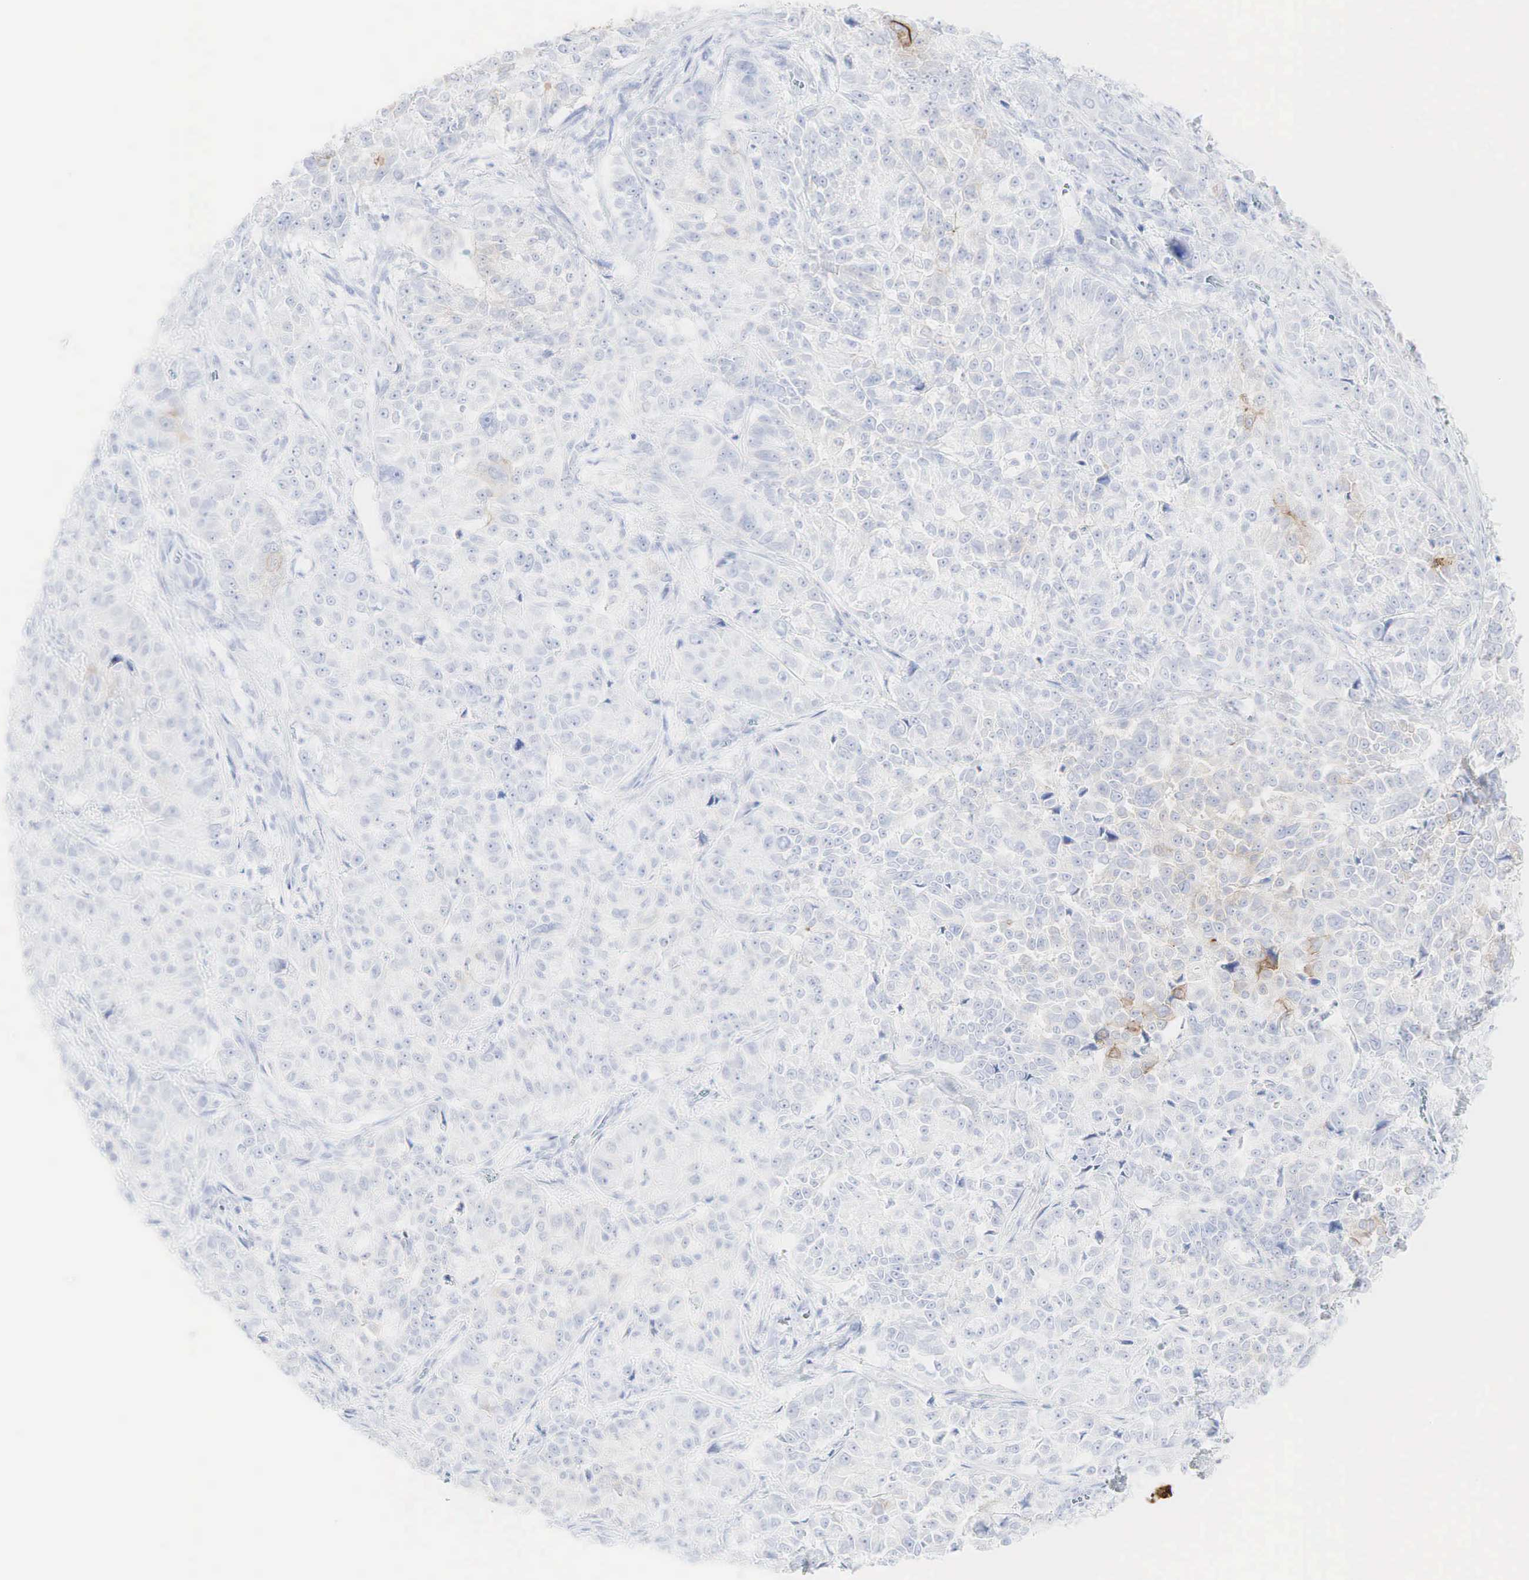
{"staining": {"intensity": "negative", "quantity": "none", "location": "none"}, "tissue": "pancreatic cancer", "cell_type": "Tumor cells", "image_type": "cancer", "snomed": [{"axis": "morphology", "description": "Adenocarcinoma, NOS"}, {"axis": "topography", "description": "Pancreas"}], "caption": "IHC histopathology image of neoplastic tissue: human adenocarcinoma (pancreatic) stained with DAB exhibits no significant protein positivity in tumor cells.", "gene": "CEACAM5", "patient": {"sex": "female", "age": 52}}